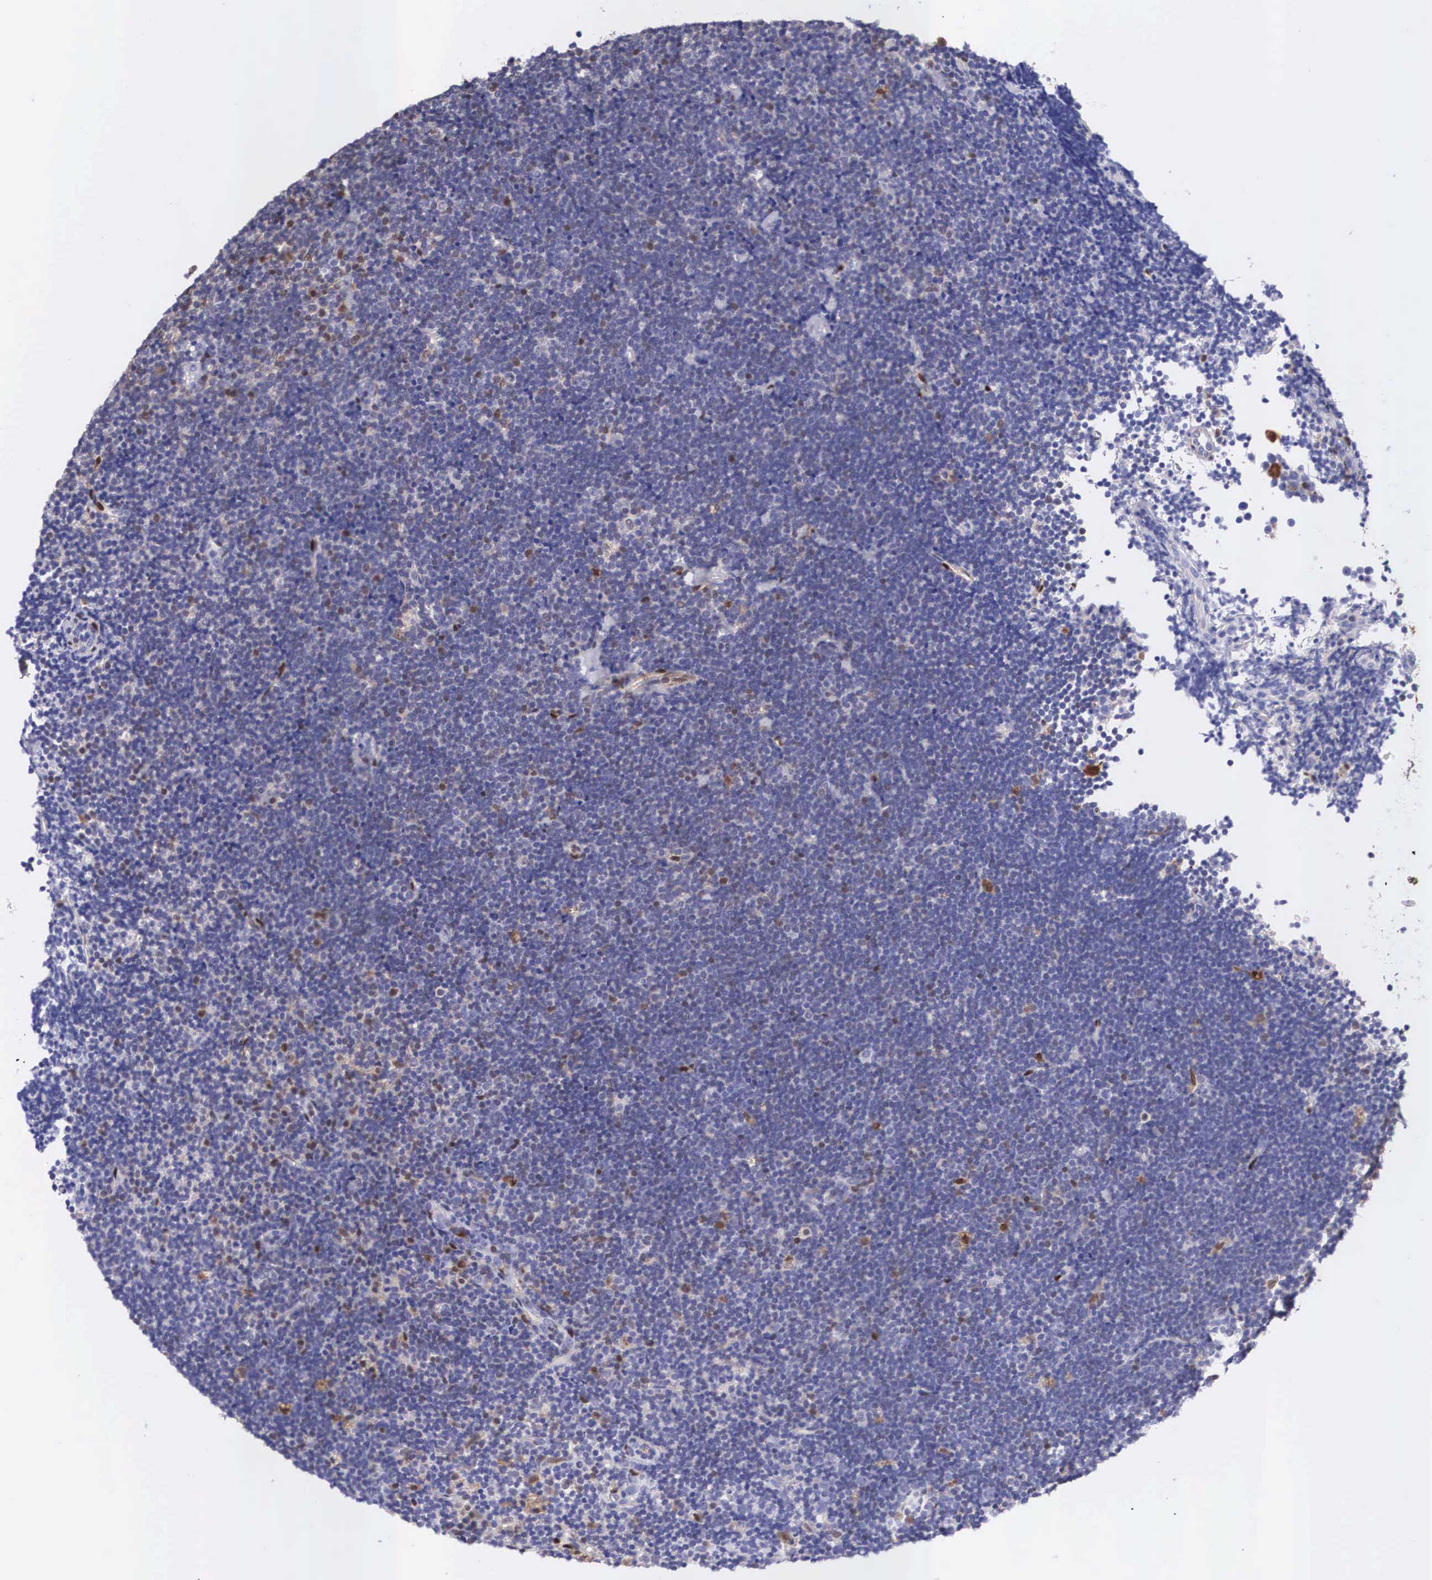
{"staining": {"intensity": "negative", "quantity": "none", "location": "none"}, "tissue": "lymphoma", "cell_type": "Tumor cells", "image_type": "cancer", "snomed": [{"axis": "morphology", "description": "Malignant lymphoma, non-Hodgkin's type, Low grade"}, {"axis": "topography", "description": "Lymph node"}], "caption": "Immunohistochemical staining of human lymphoma reveals no significant staining in tumor cells. (DAB immunohistochemistry (IHC) with hematoxylin counter stain).", "gene": "LGALS1", "patient": {"sex": "female", "age": 51}}